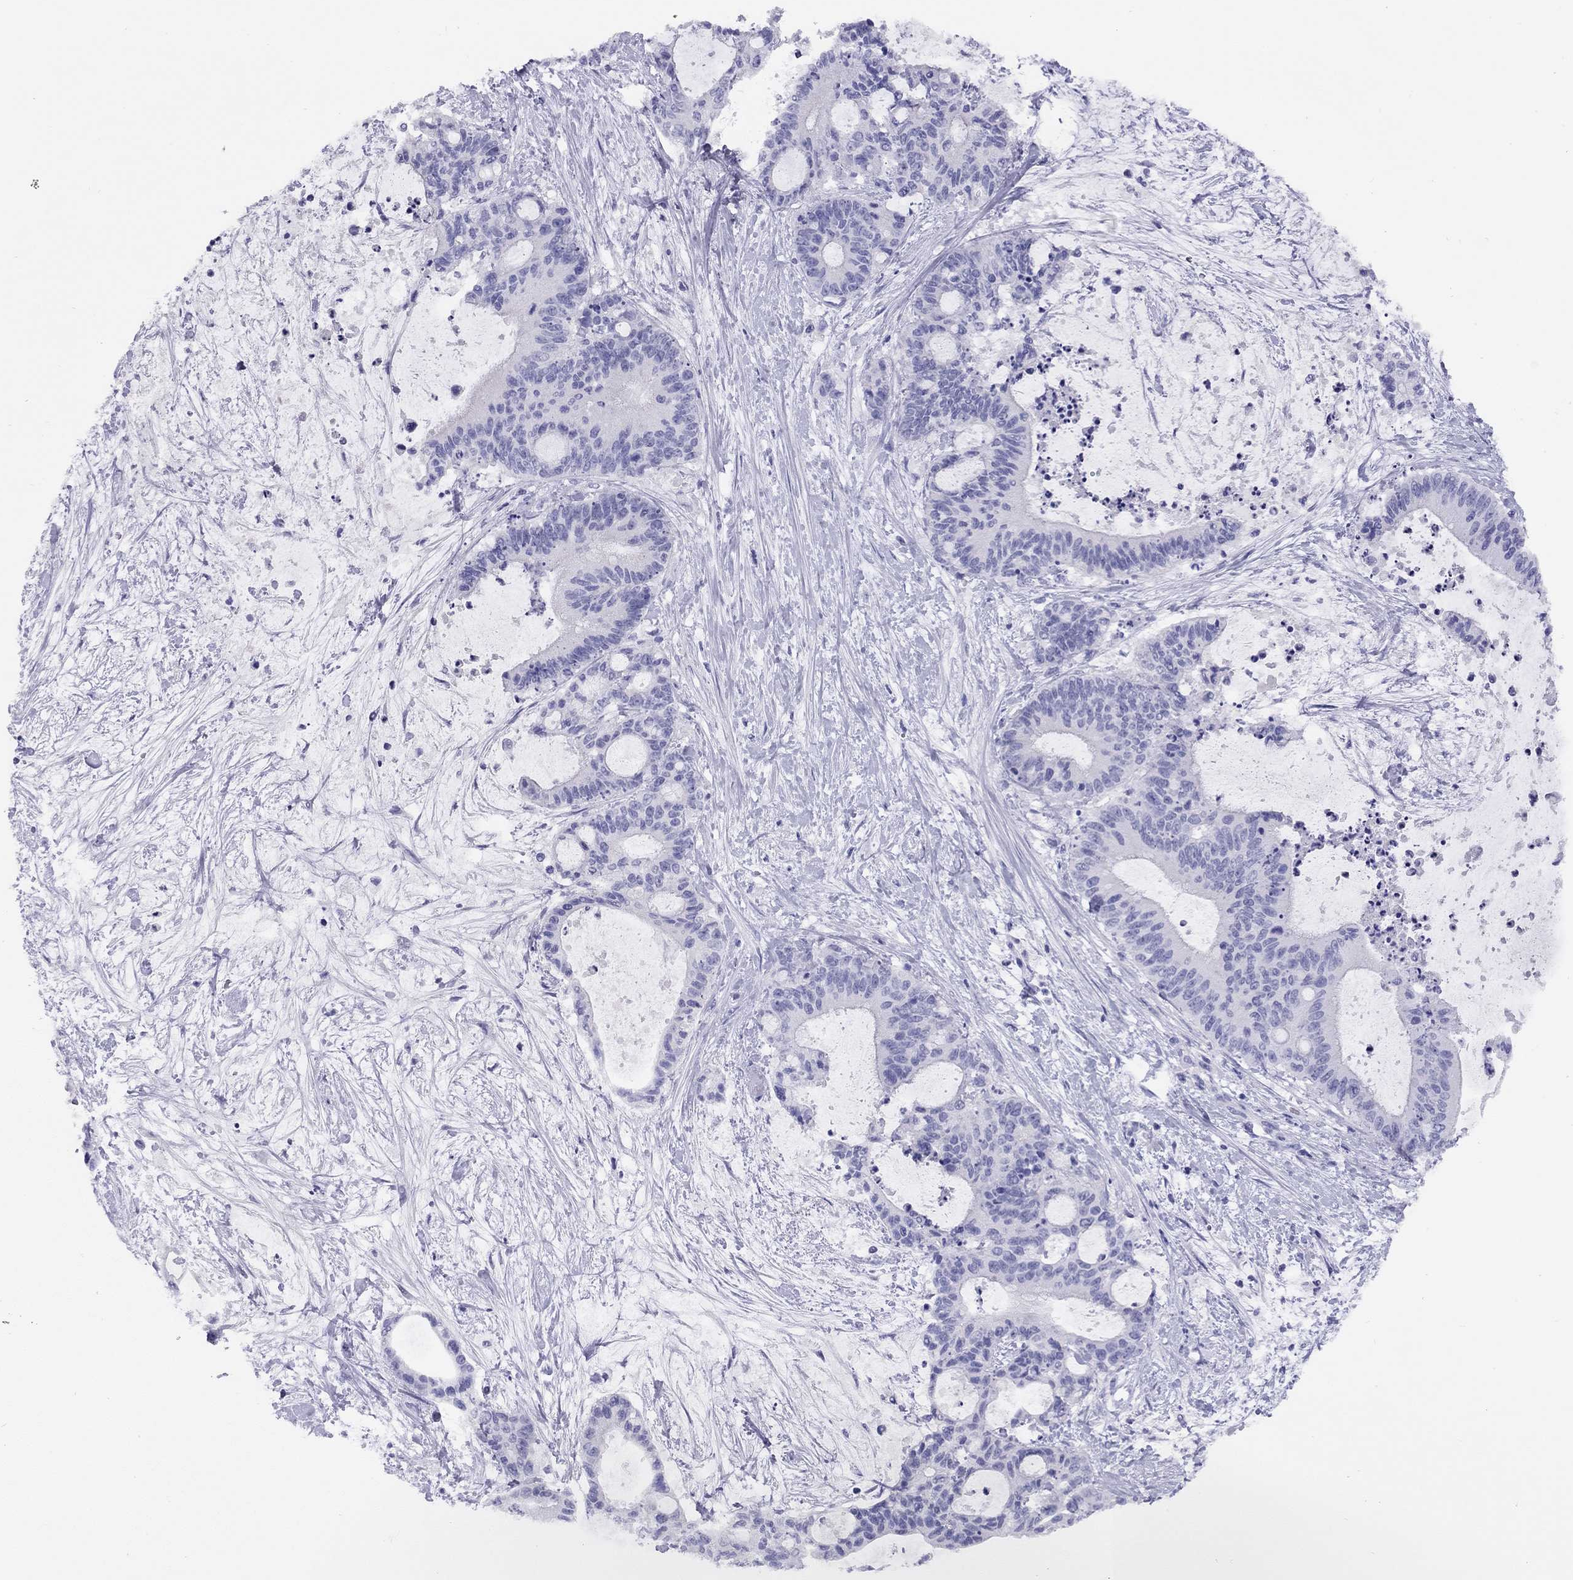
{"staining": {"intensity": "negative", "quantity": "none", "location": "none"}, "tissue": "liver cancer", "cell_type": "Tumor cells", "image_type": "cancer", "snomed": [{"axis": "morphology", "description": "Cholangiocarcinoma"}, {"axis": "topography", "description": "Liver"}], "caption": "Tumor cells are negative for protein expression in human liver cancer.", "gene": "LRIT2", "patient": {"sex": "female", "age": 73}}